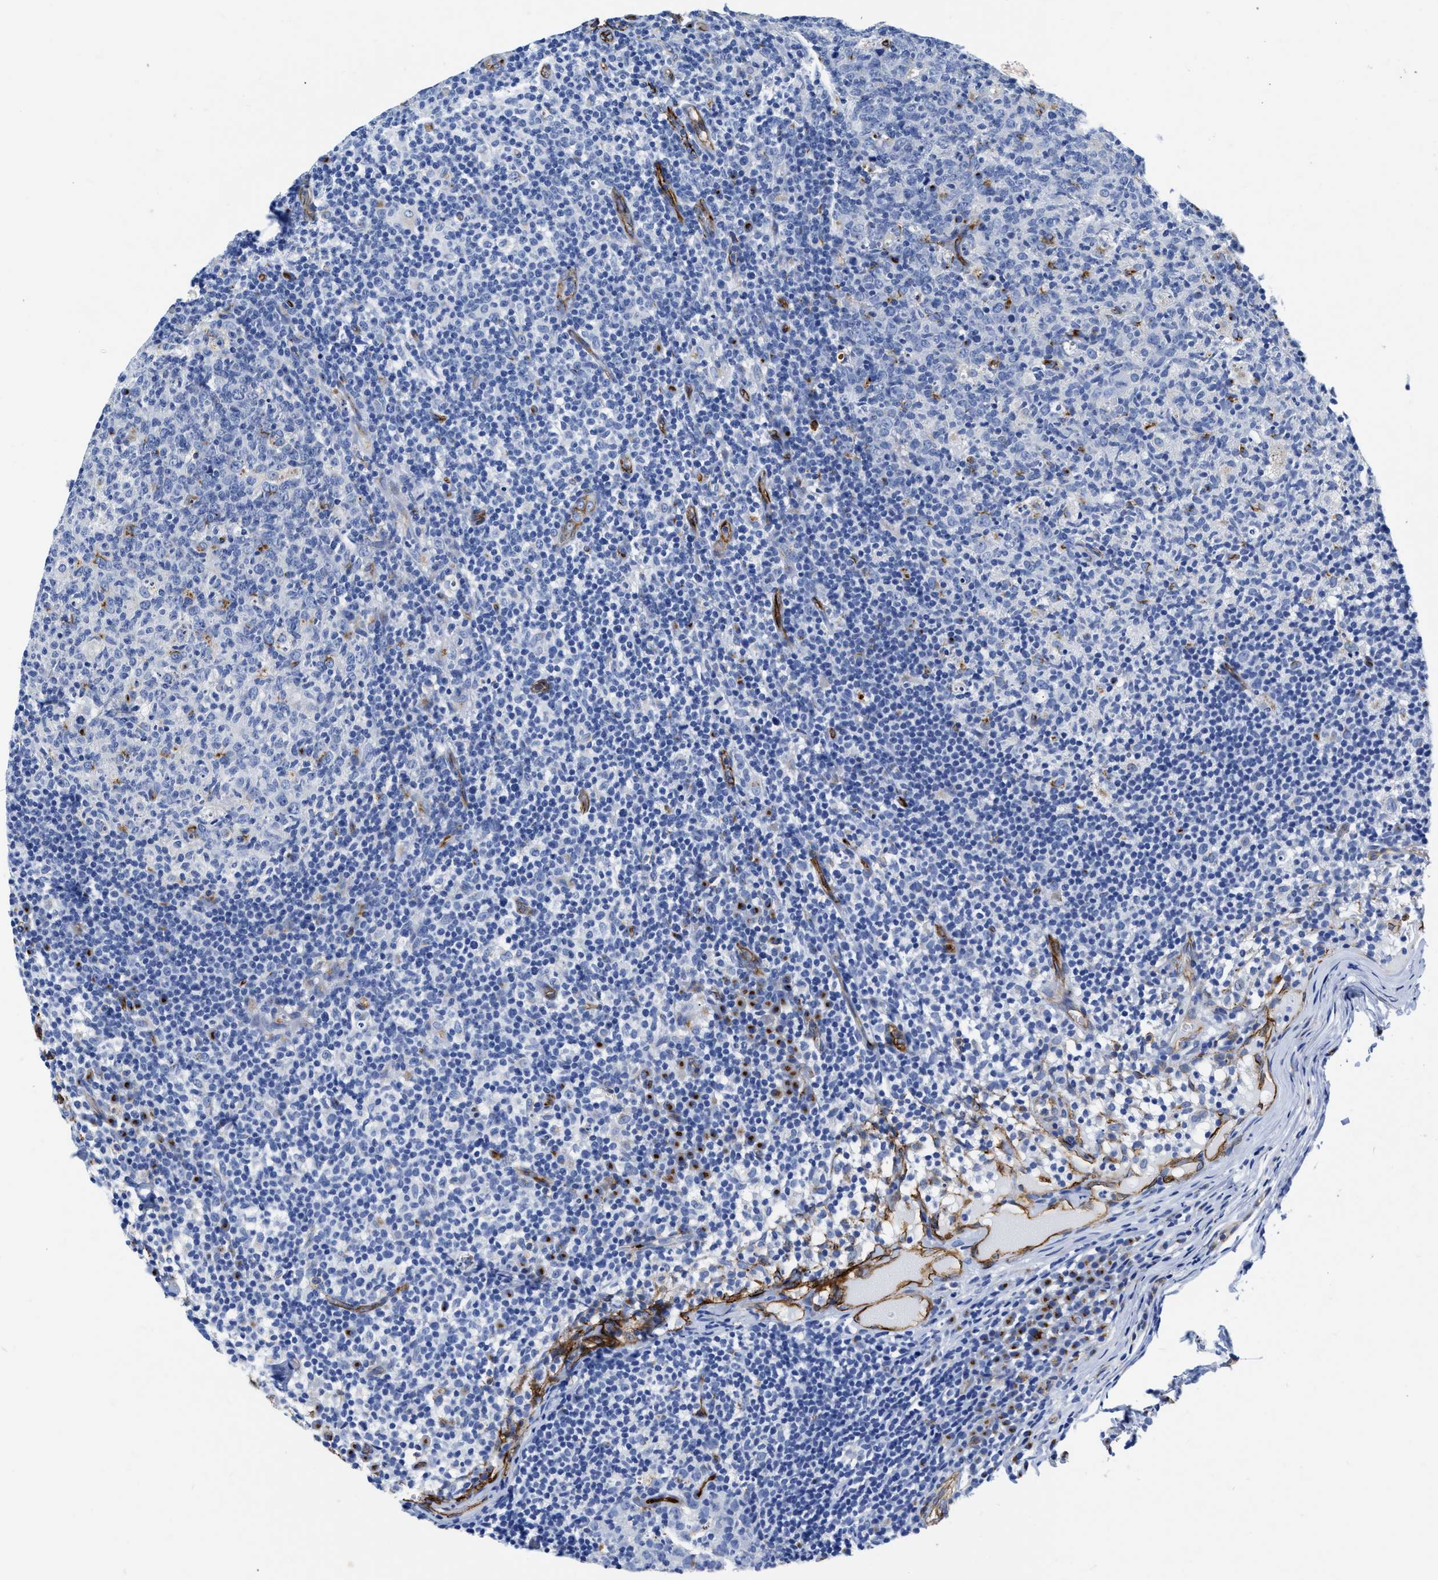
{"staining": {"intensity": "moderate", "quantity": "<25%", "location": "cytoplasmic/membranous"}, "tissue": "lymph node", "cell_type": "Germinal center cells", "image_type": "normal", "snomed": [{"axis": "morphology", "description": "Normal tissue, NOS"}, {"axis": "morphology", "description": "Inflammation, NOS"}, {"axis": "topography", "description": "Lymph node"}], "caption": "Protein expression analysis of normal lymph node displays moderate cytoplasmic/membranous positivity in about <25% of germinal center cells.", "gene": "TVP23B", "patient": {"sex": "male", "age": 55}}